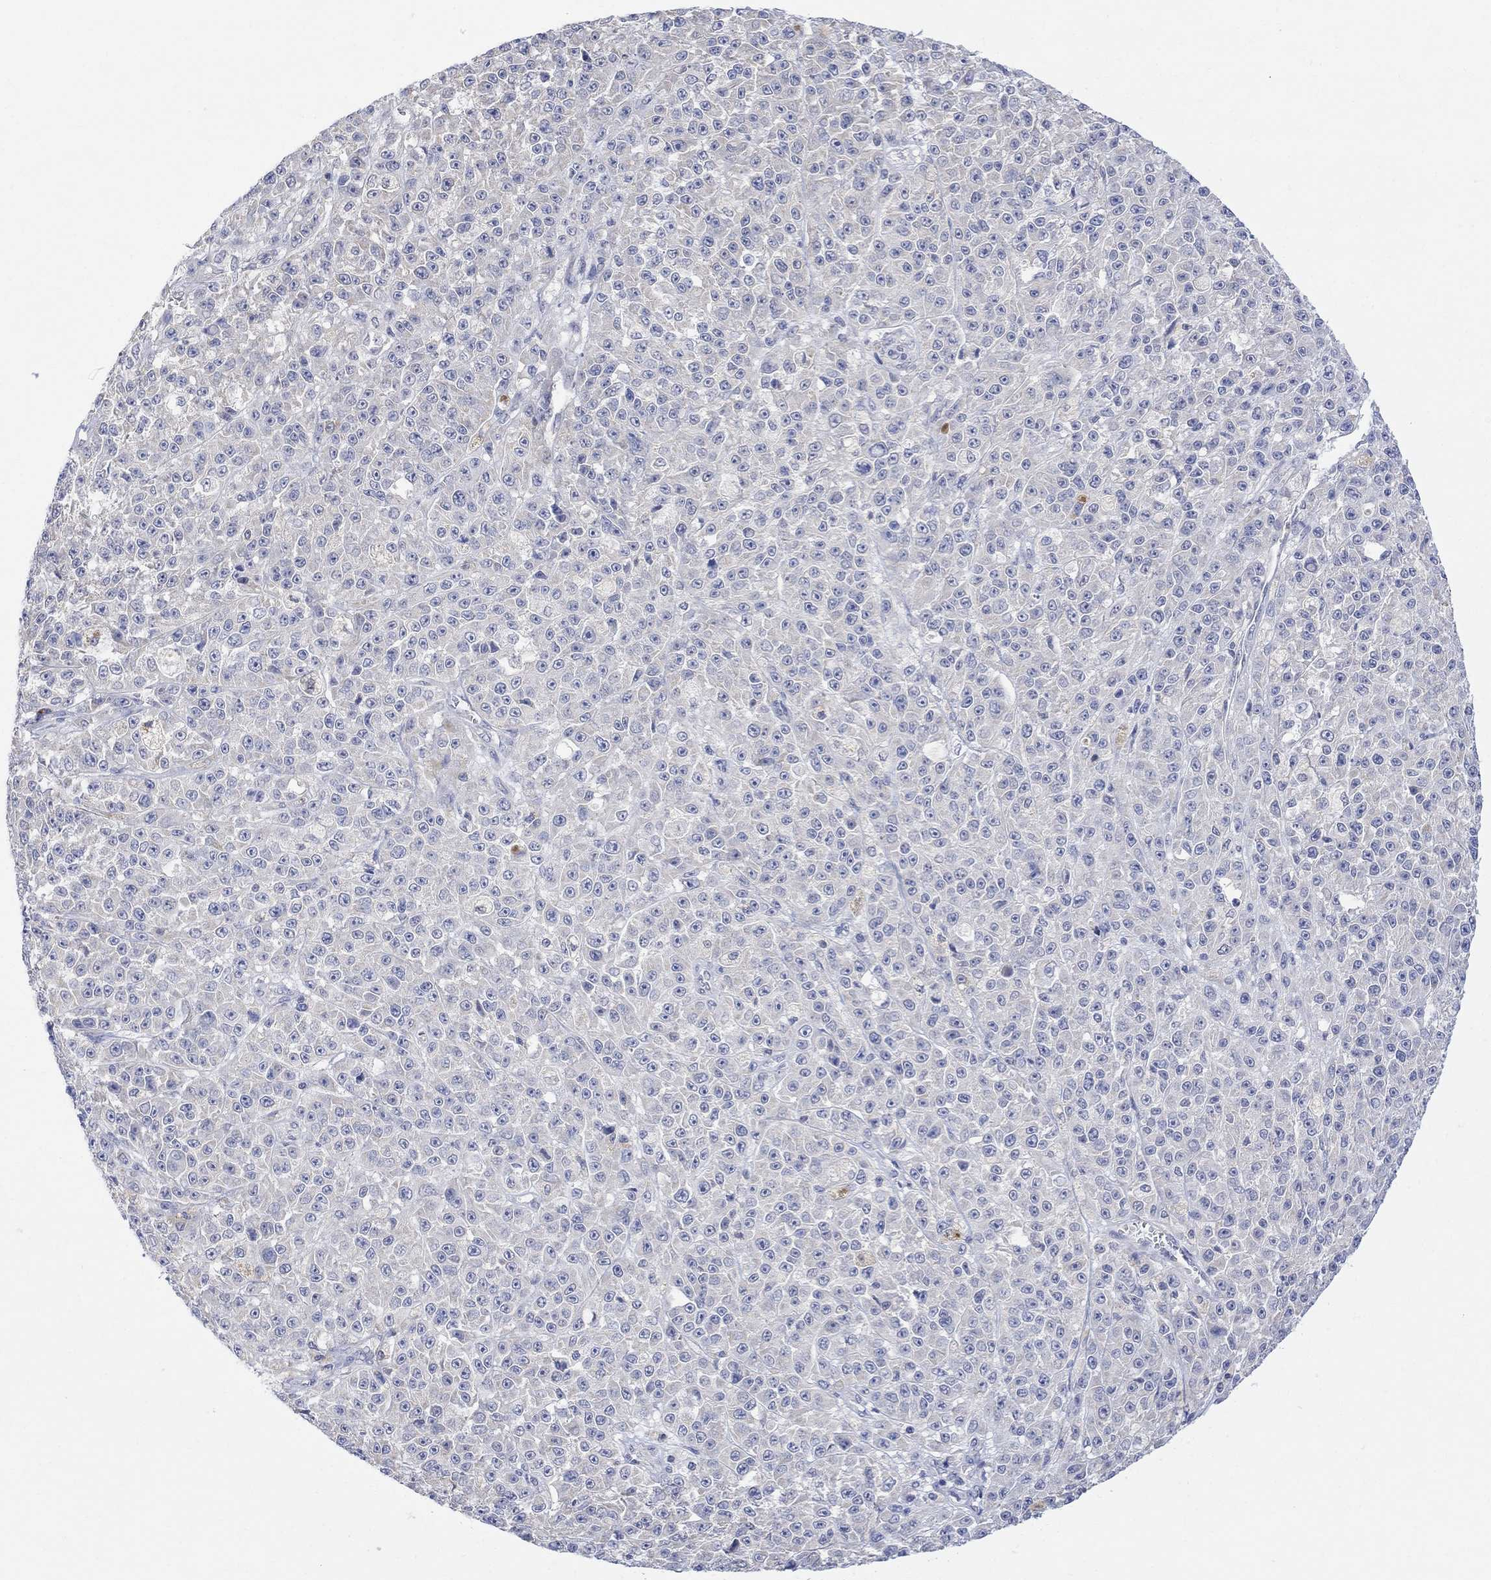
{"staining": {"intensity": "negative", "quantity": "none", "location": "none"}, "tissue": "melanoma", "cell_type": "Tumor cells", "image_type": "cancer", "snomed": [{"axis": "morphology", "description": "Malignant melanoma, NOS"}, {"axis": "topography", "description": "Skin"}], "caption": "A high-resolution micrograph shows immunohistochemistry (IHC) staining of melanoma, which exhibits no significant positivity in tumor cells.", "gene": "FBP2", "patient": {"sex": "female", "age": 58}}